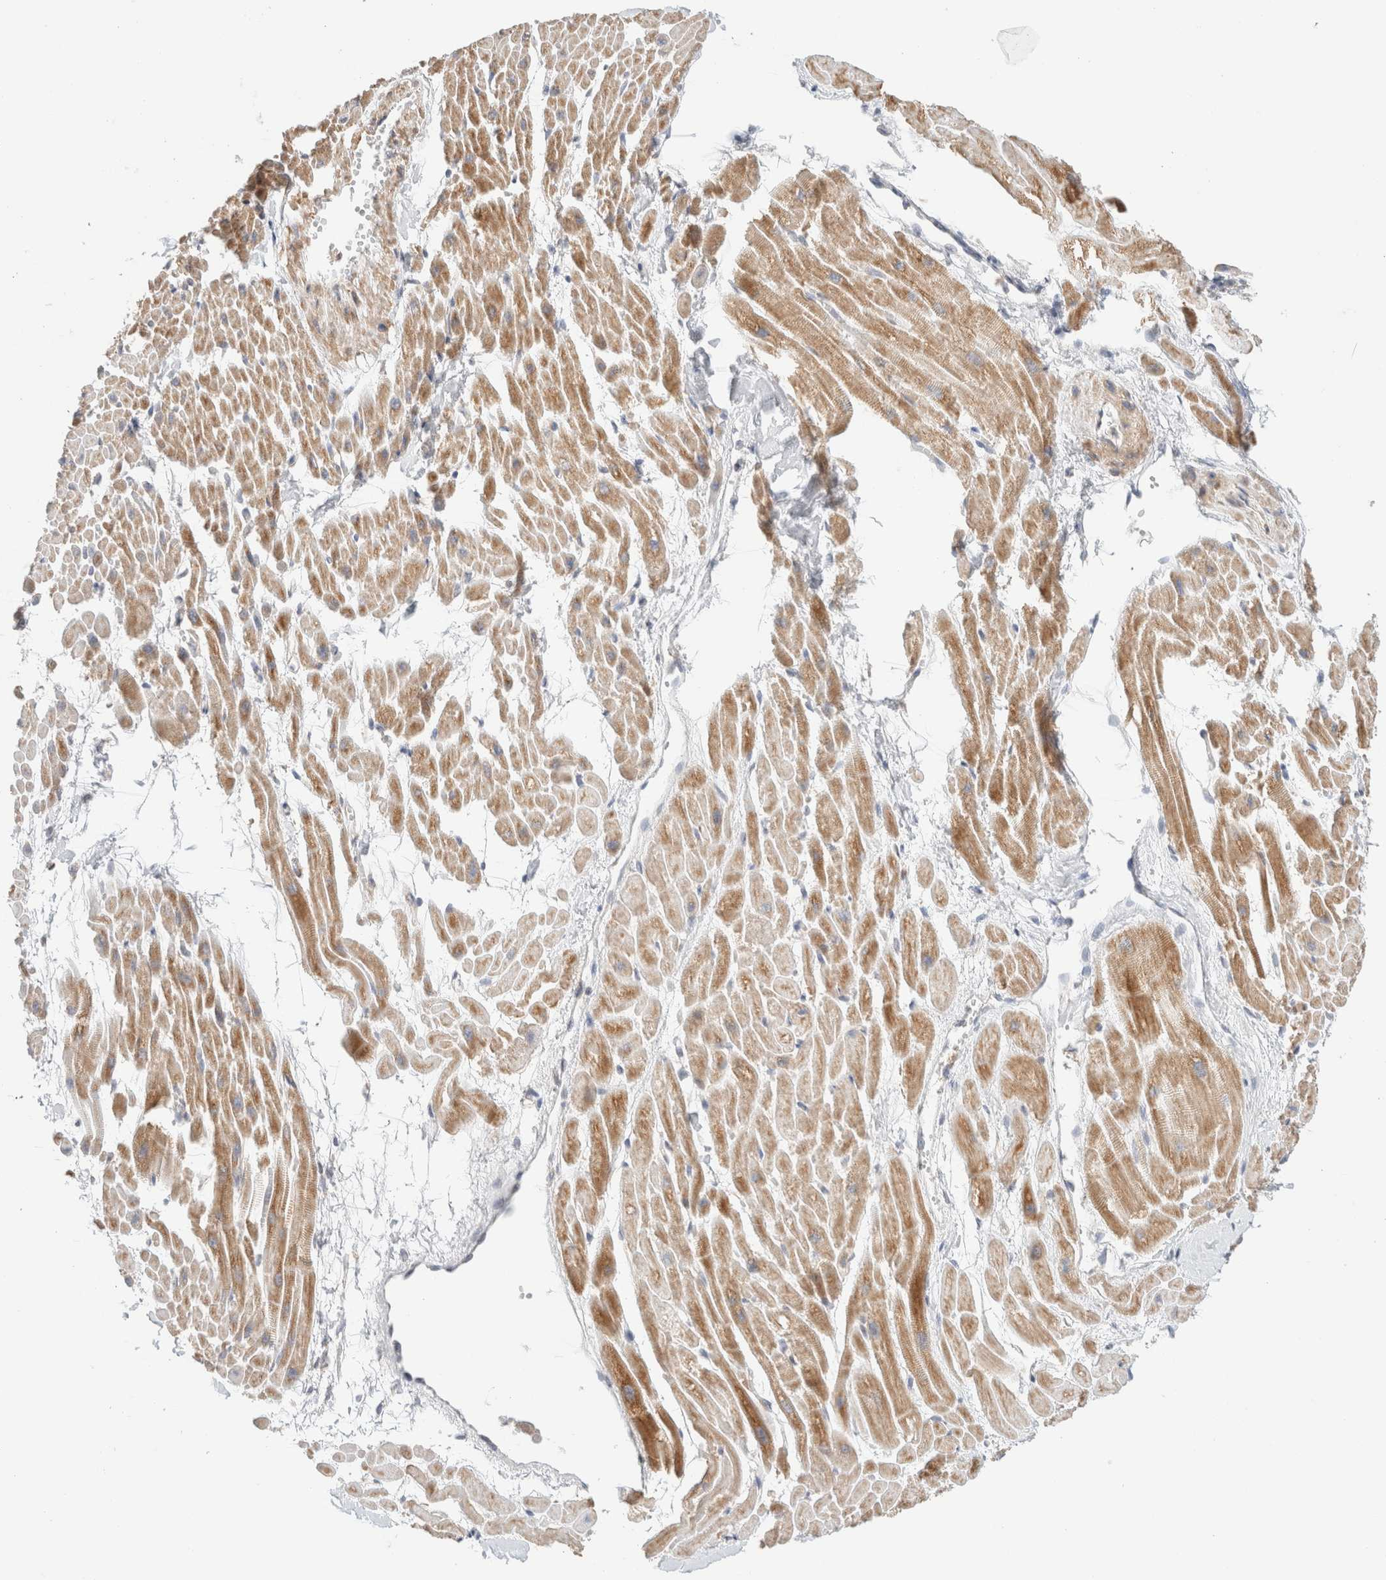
{"staining": {"intensity": "moderate", "quantity": ">75%", "location": "cytoplasmic/membranous"}, "tissue": "heart muscle", "cell_type": "Cardiomyocytes", "image_type": "normal", "snomed": [{"axis": "morphology", "description": "Normal tissue, NOS"}, {"axis": "topography", "description": "Heart"}], "caption": "Moderate cytoplasmic/membranous staining is present in approximately >75% of cardiomyocytes in normal heart muscle. The protein of interest is shown in brown color, while the nuclei are stained blue.", "gene": "MRM3", "patient": {"sex": "male", "age": 45}}